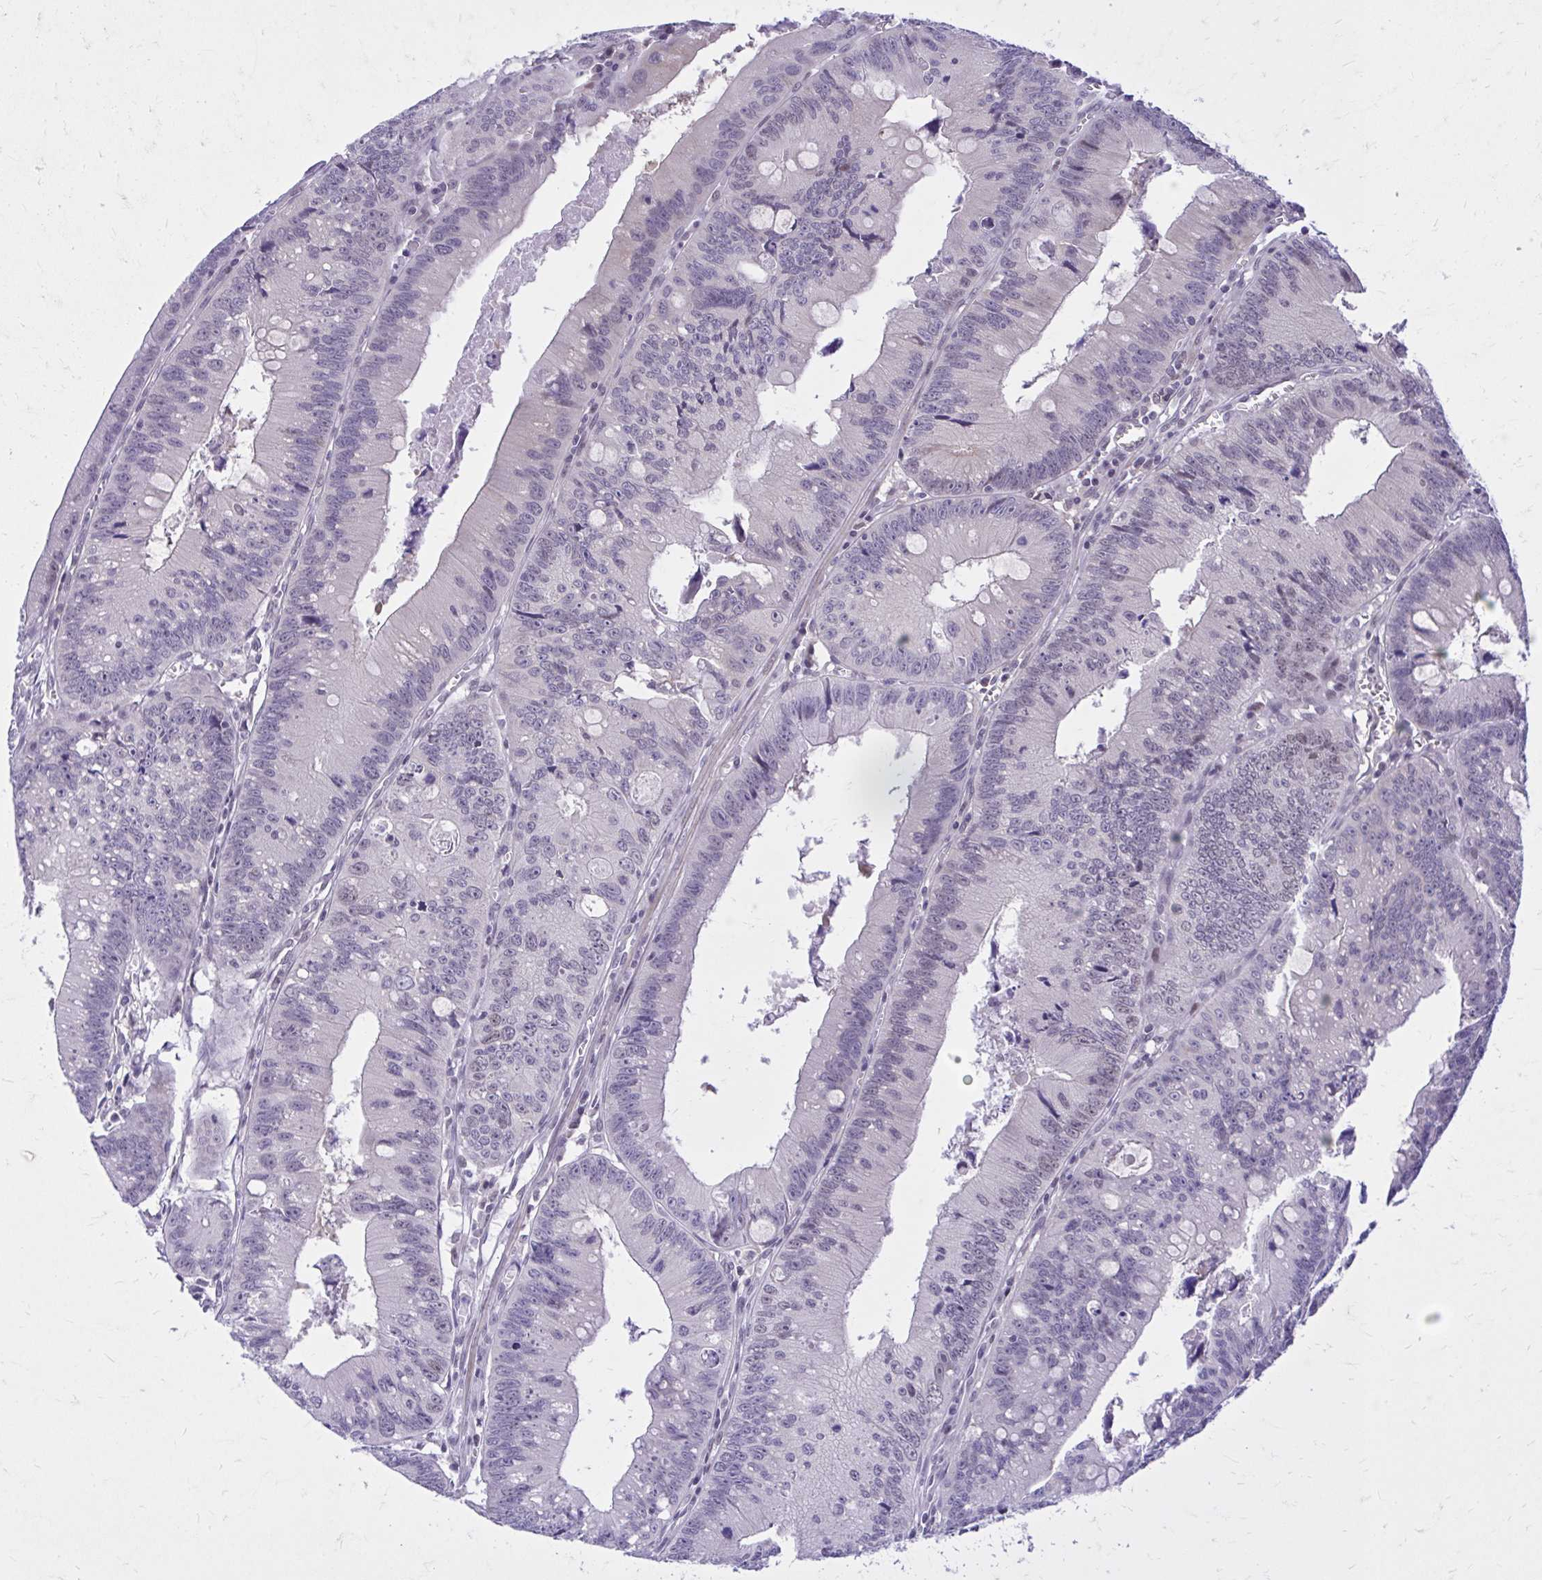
{"staining": {"intensity": "moderate", "quantity": "<25%", "location": "nuclear"}, "tissue": "colorectal cancer", "cell_type": "Tumor cells", "image_type": "cancer", "snomed": [{"axis": "morphology", "description": "Adenocarcinoma, NOS"}, {"axis": "topography", "description": "Rectum"}], "caption": "Immunohistochemical staining of adenocarcinoma (colorectal) demonstrates moderate nuclear protein positivity in approximately <25% of tumor cells.", "gene": "ZBTB25", "patient": {"sex": "female", "age": 81}}